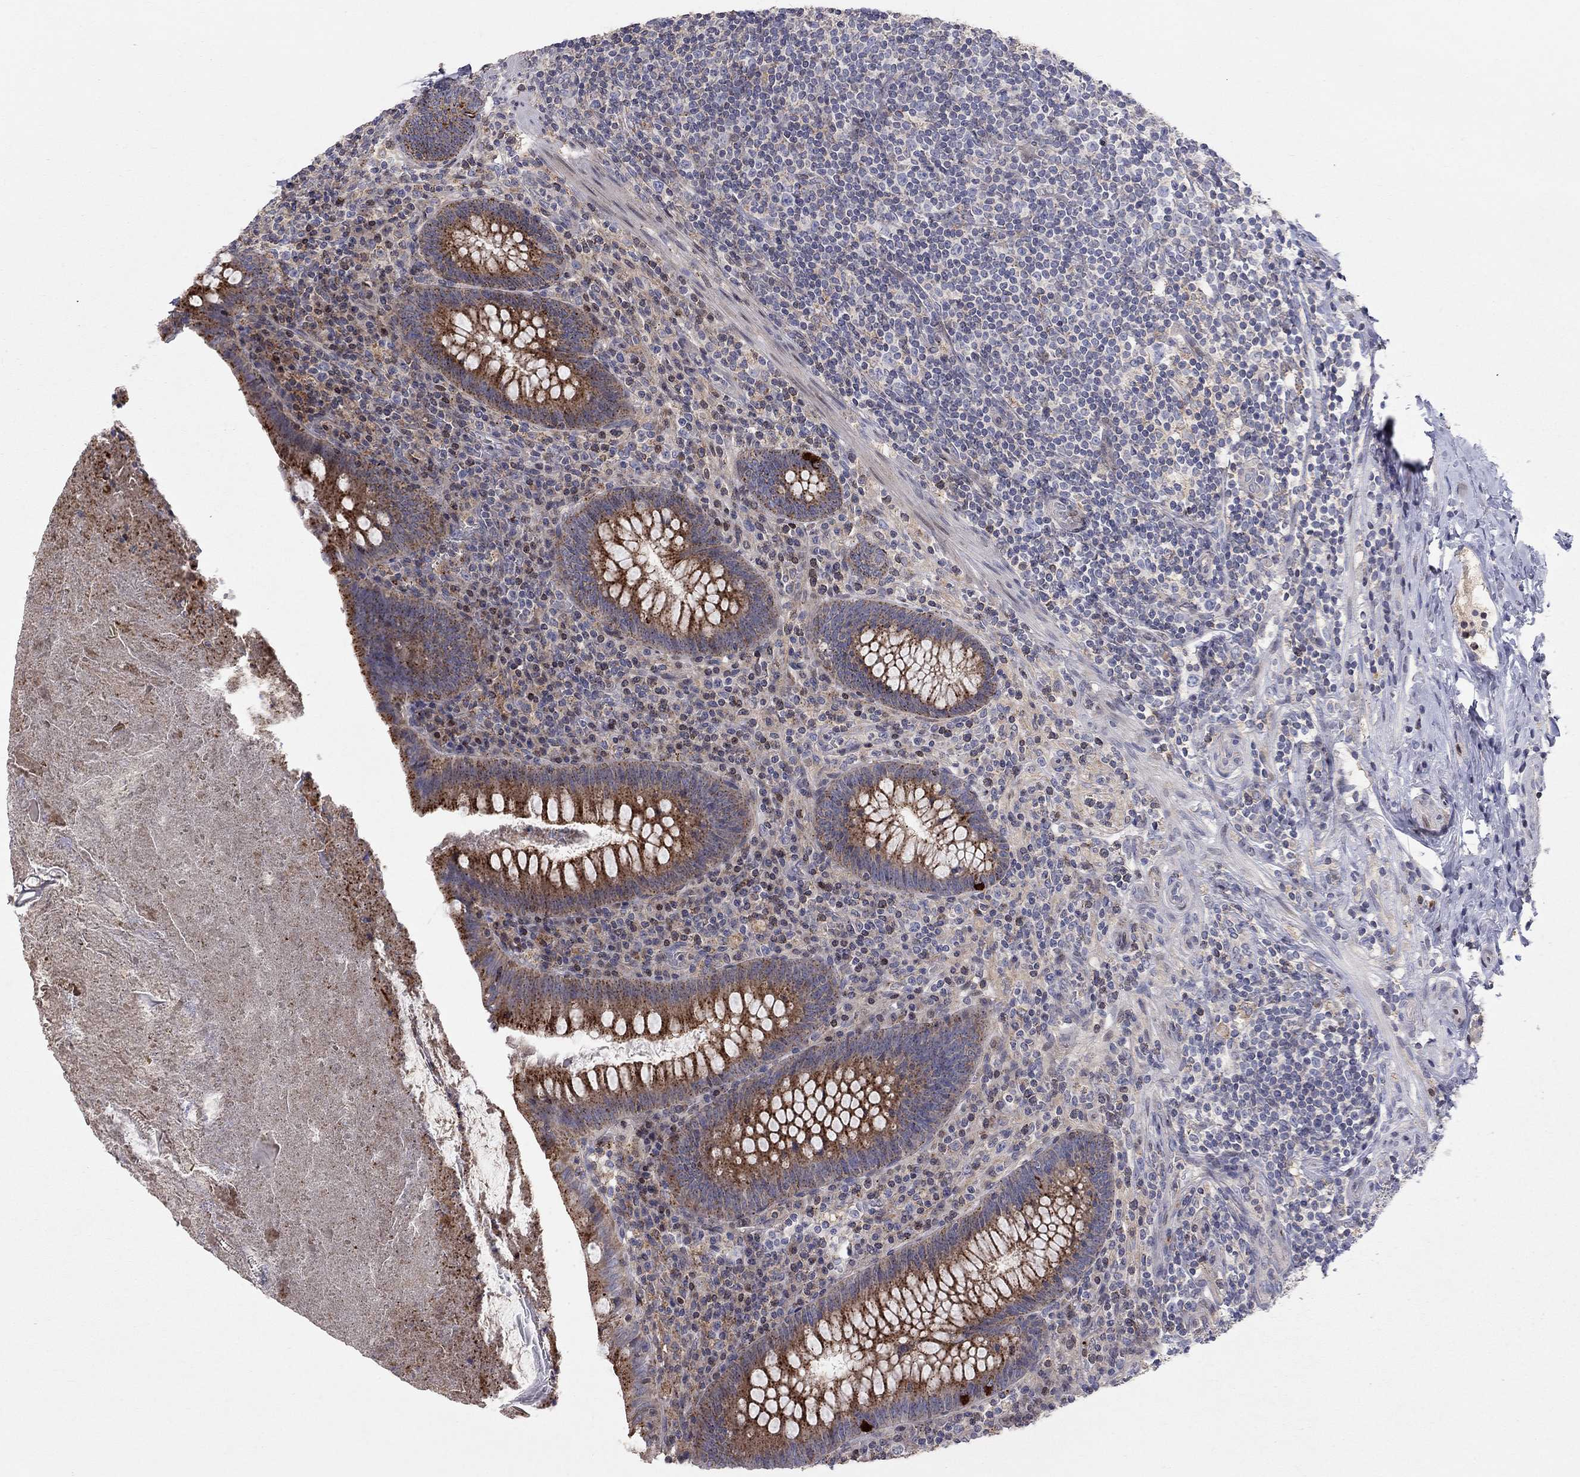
{"staining": {"intensity": "strong", "quantity": "25%-75%", "location": "cytoplasmic/membranous"}, "tissue": "appendix", "cell_type": "Glandular cells", "image_type": "normal", "snomed": [{"axis": "morphology", "description": "Normal tissue, NOS"}, {"axis": "topography", "description": "Appendix"}], "caption": "Approximately 25%-75% of glandular cells in benign appendix demonstrate strong cytoplasmic/membranous protein positivity as visualized by brown immunohistochemical staining.", "gene": "ERN2", "patient": {"sex": "male", "age": 47}}